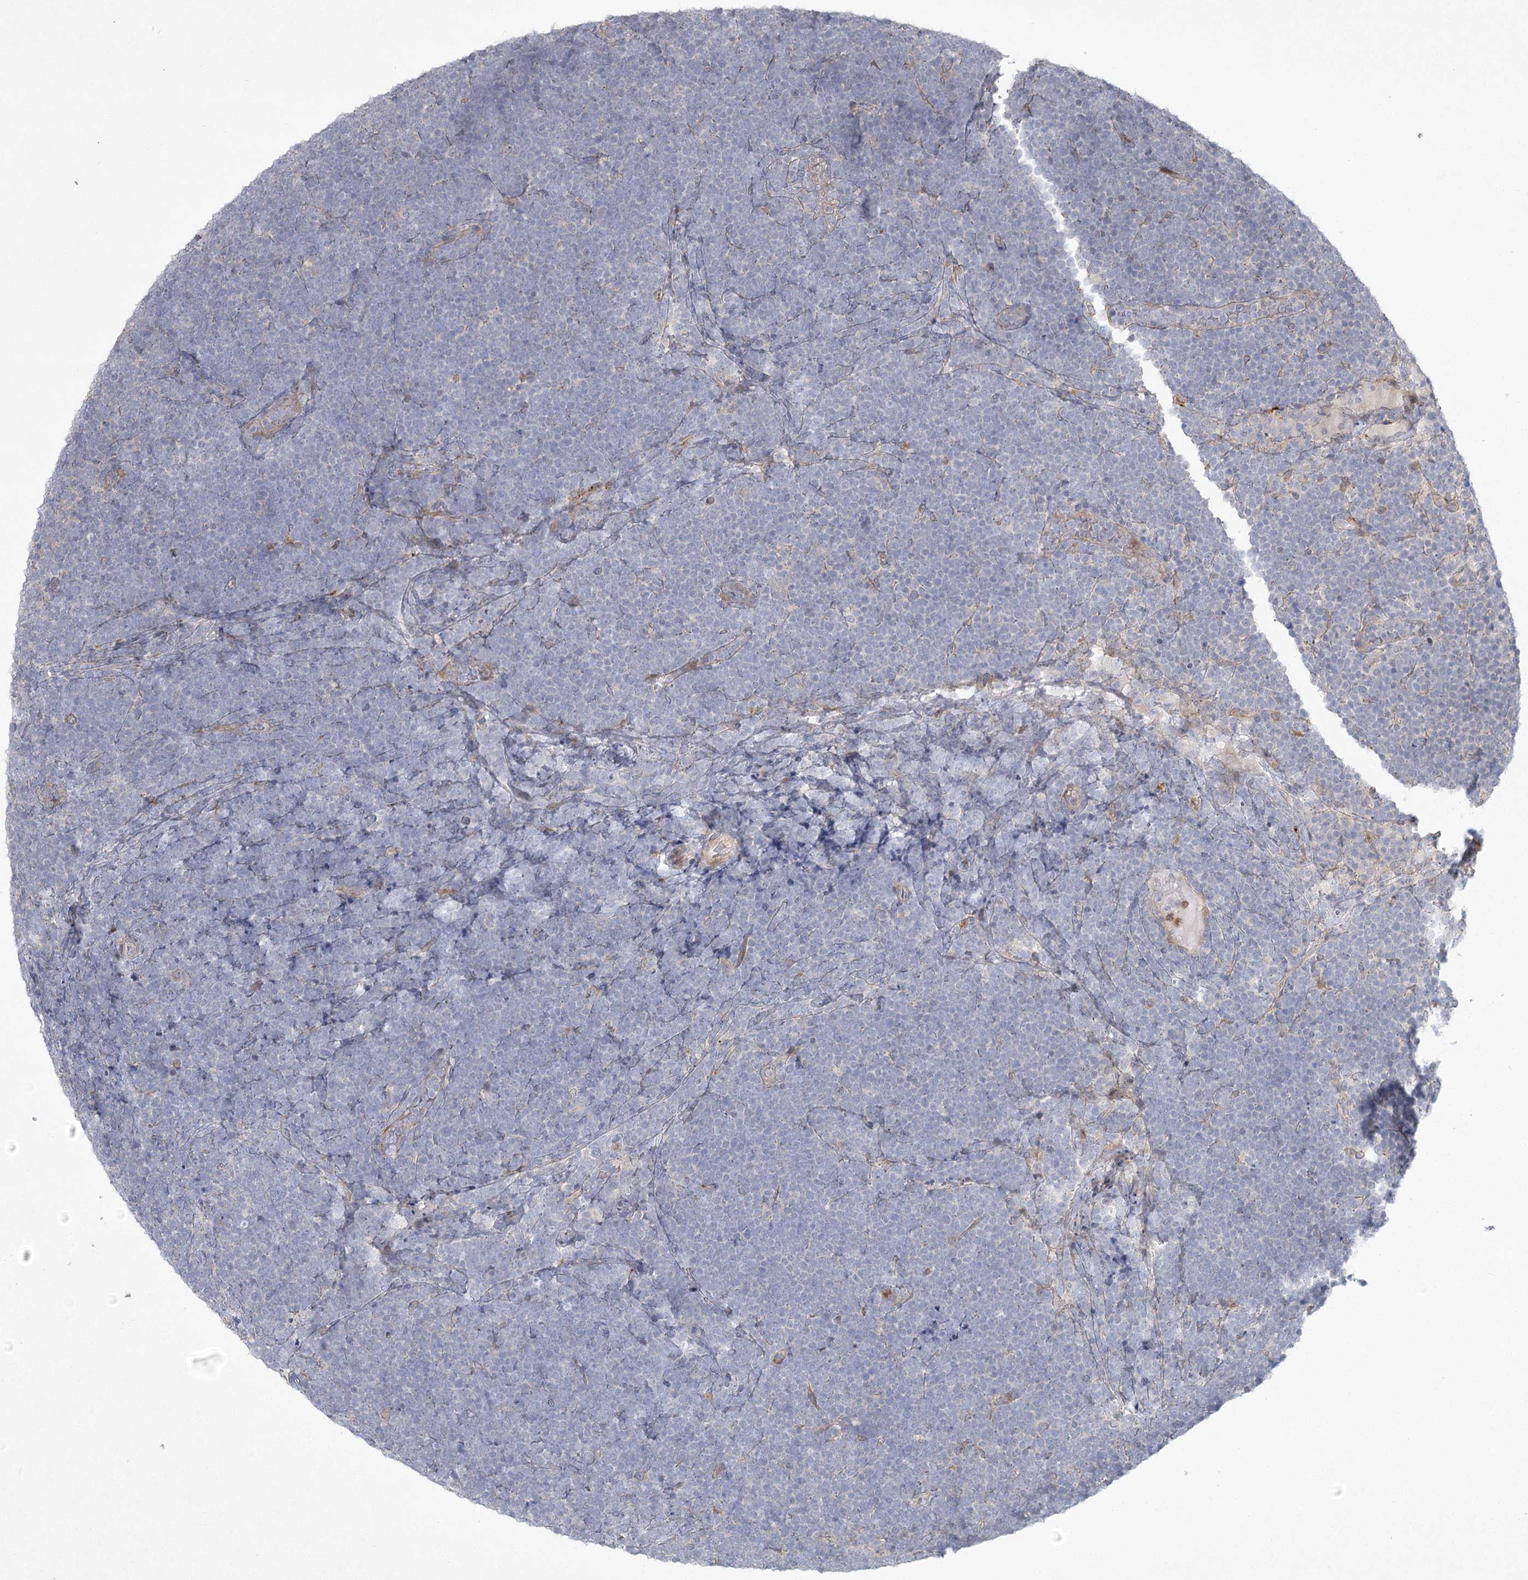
{"staining": {"intensity": "negative", "quantity": "none", "location": "none"}, "tissue": "lymphoma", "cell_type": "Tumor cells", "image_type": "cancer", "snomed": [{"axis": "morphology", "description": "Malignant lymphoma, non-Hodgkin's type, High grade"}, {"axis": "topography", "description": "Lymph node"}], "caption": "IHC photomicrograph of human malignant lymphoma, non-Hodgkin's type (high-grade) stained for a protein (brown), which displays no staining in tumor cells. Brightfield microscopy of immunohistochemistry stained with DAB (brown) and hematoxylin (blue), captured at high magnification.", "gene": "FAM110C", "patient": {"sex": "male", "age": 13}}